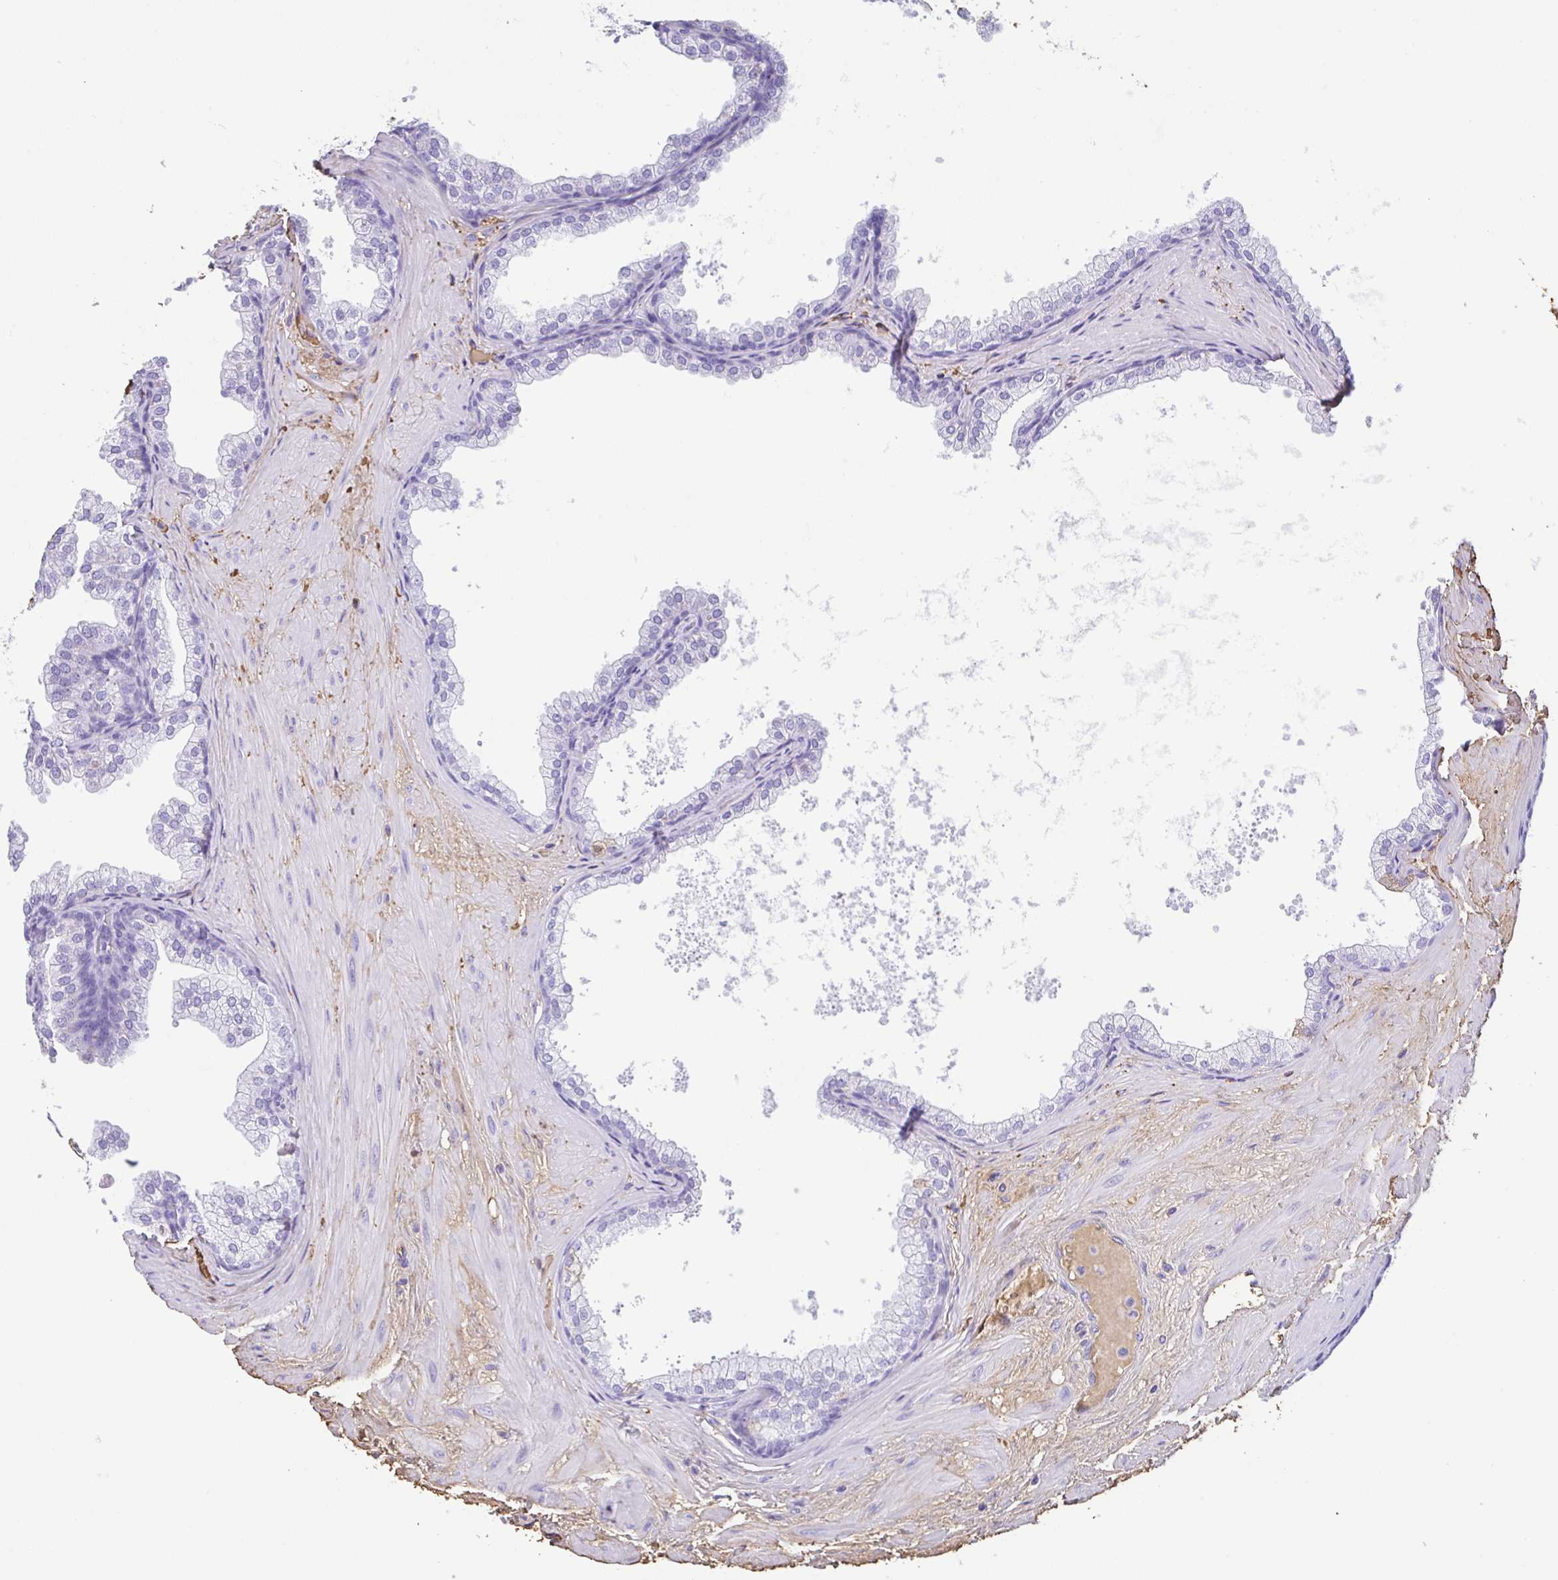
{"staining": {"intensity": "negative", "quantity": "none", "location": "none"}, "tissue": "prostate", "cell_type": "Glandular cells", "image_type": "normal", "snomed": [{"axis": "morphology", "description": "Normal tissue, NOS"}, {"axis": "topography", "description": "Prostate"}], "caption": "This micrograph is of unremarkable prostate stained with immunohistochemistry (IHC) to label a protein in brown with the nuclei are counter-stained blue. There is no staining in glandular cells.", "gene": "HOXC12", "patient": {"sex": "male", "age": 37}}